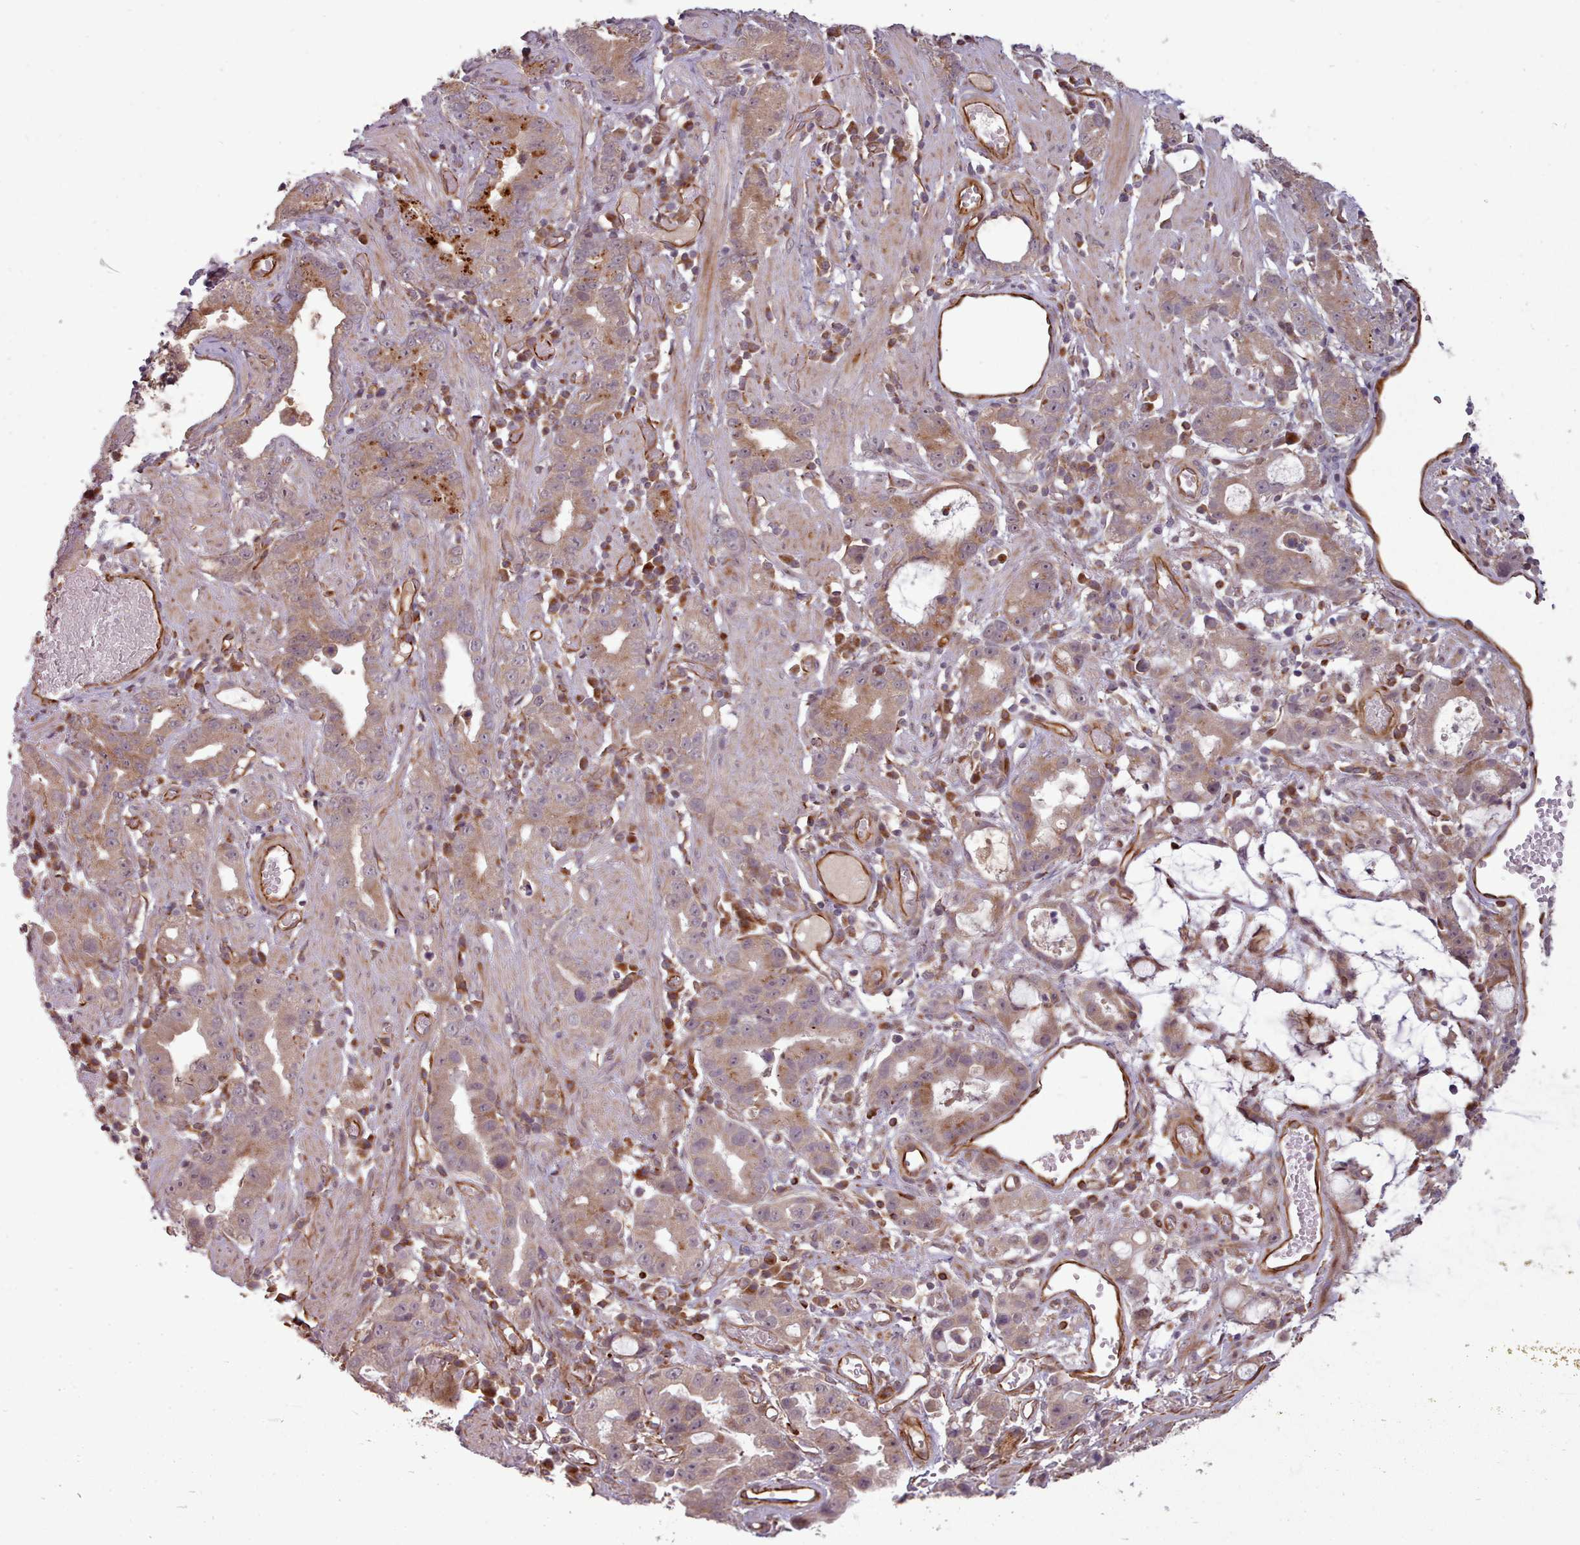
{"staining": {"intensity": "moderate", "quantity": ">75%", "location": "cytoplasmic/membranous"}, "tissue": "stomach cancer", "cell_type": "Tumor cells", "image_type": "cancer", "snomed": [{"axis": "morphology", "description": "Adenocarcinoma, NOS"}, {"axis": "topography", "description": "Stomach"}], "caption": "Brown immunohistochemical staining in human stomach cancer (adenocarcinoma) exhibits moderate cytoplasmic/membranous expression in approximately >75% of tumor cells. (IHC, brightfield microscopy, high magnification).", "gene": "GBGT1", "patient": {"sex": "male", "age": 55}}